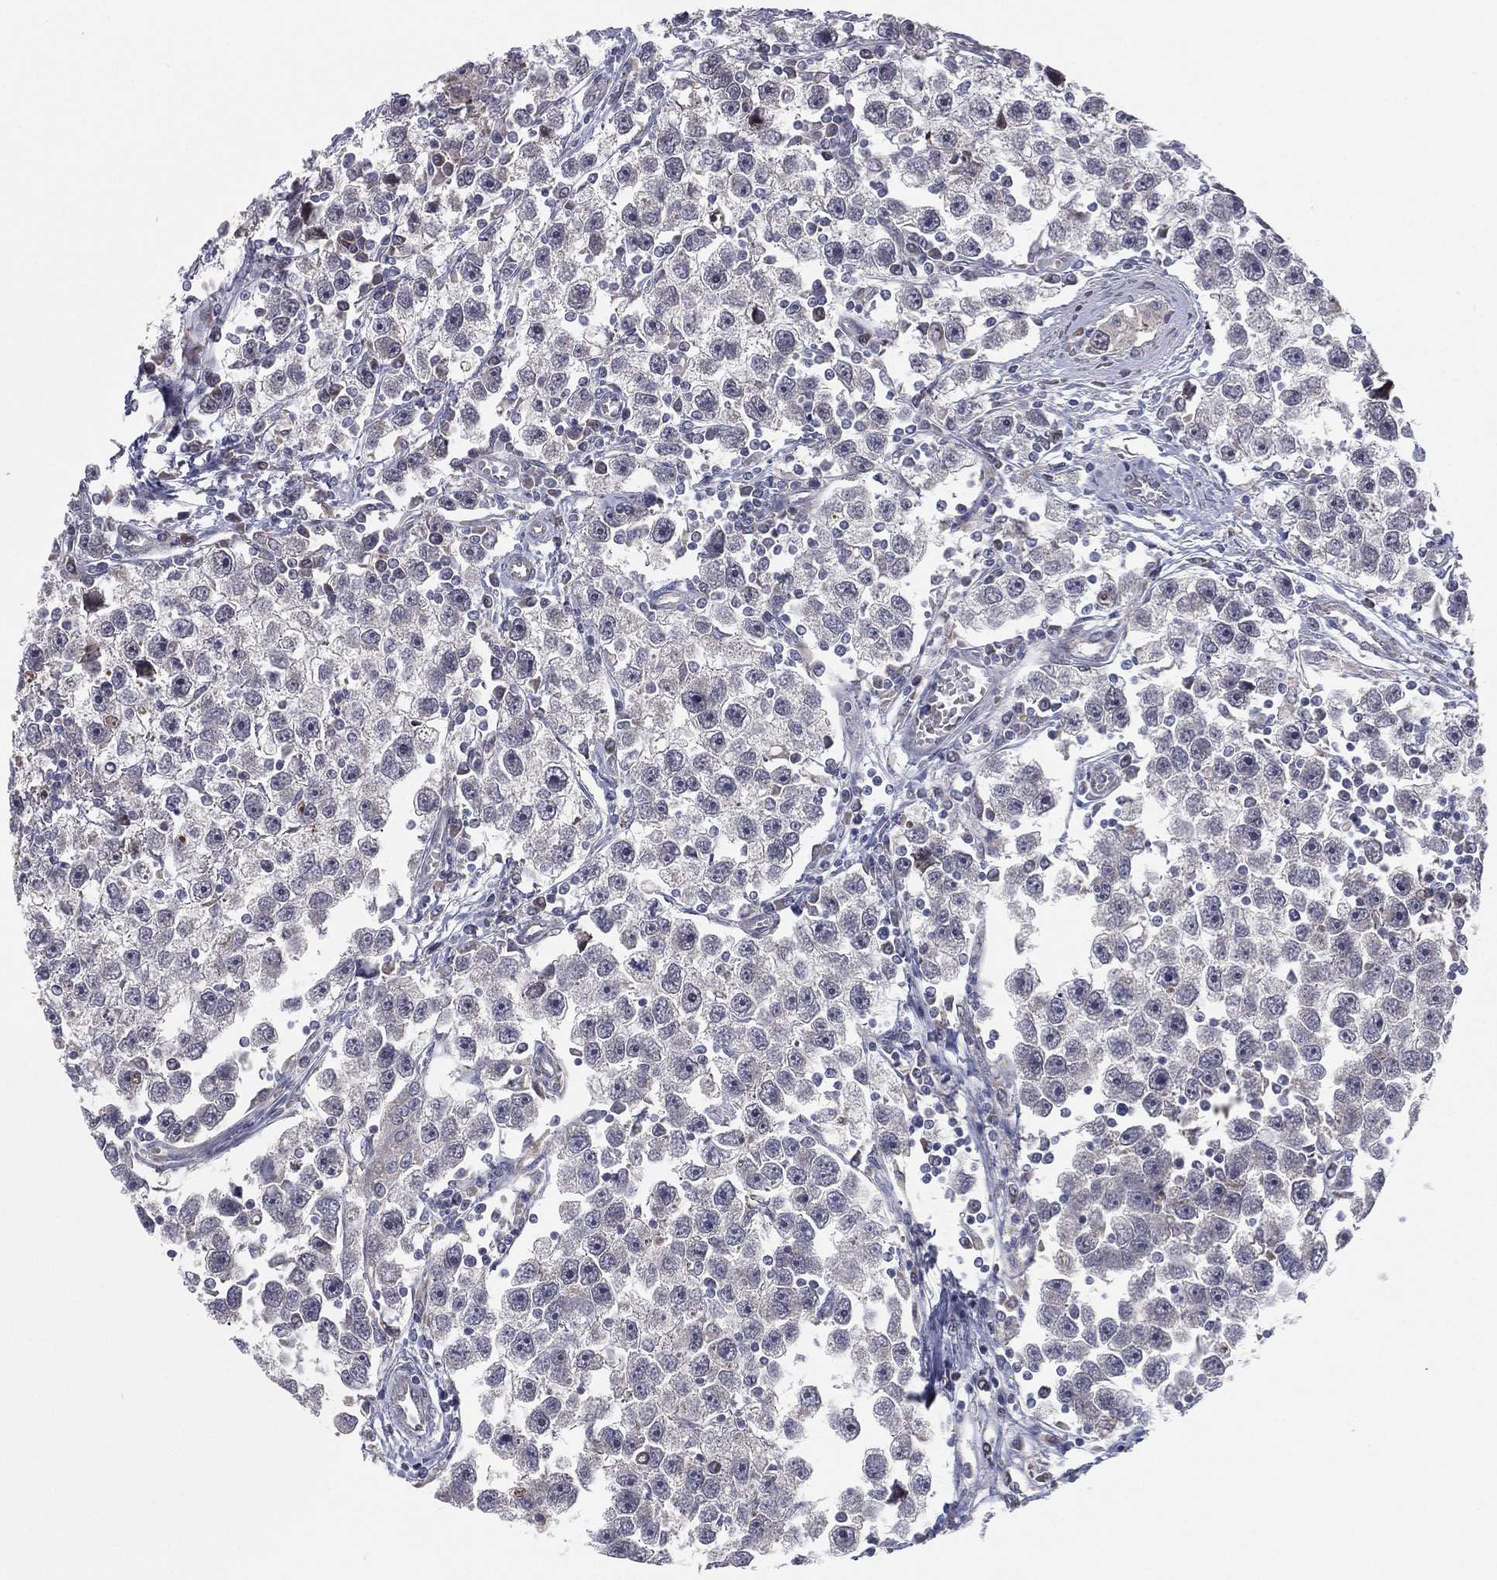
{"staining": {"intensity": "negative", "quantity": "none", "location": "none"}, "tissue": "testis cancer", "cell_type": "Tumor cells", "image_type": "cancer", "snomed": [{"axis": "morphology", "description": "Seminoma, NOS"}, {"axis": "topography", "description": "Testis"}], "caption": "Immunohistochemistry micrograph of neoplastic tissue: human testis cancer stained with DAB demonstrates no significant protein staining in tumor cells.", "gene": "UTP14A", "patient": {"sex": "male", "age": 30}}